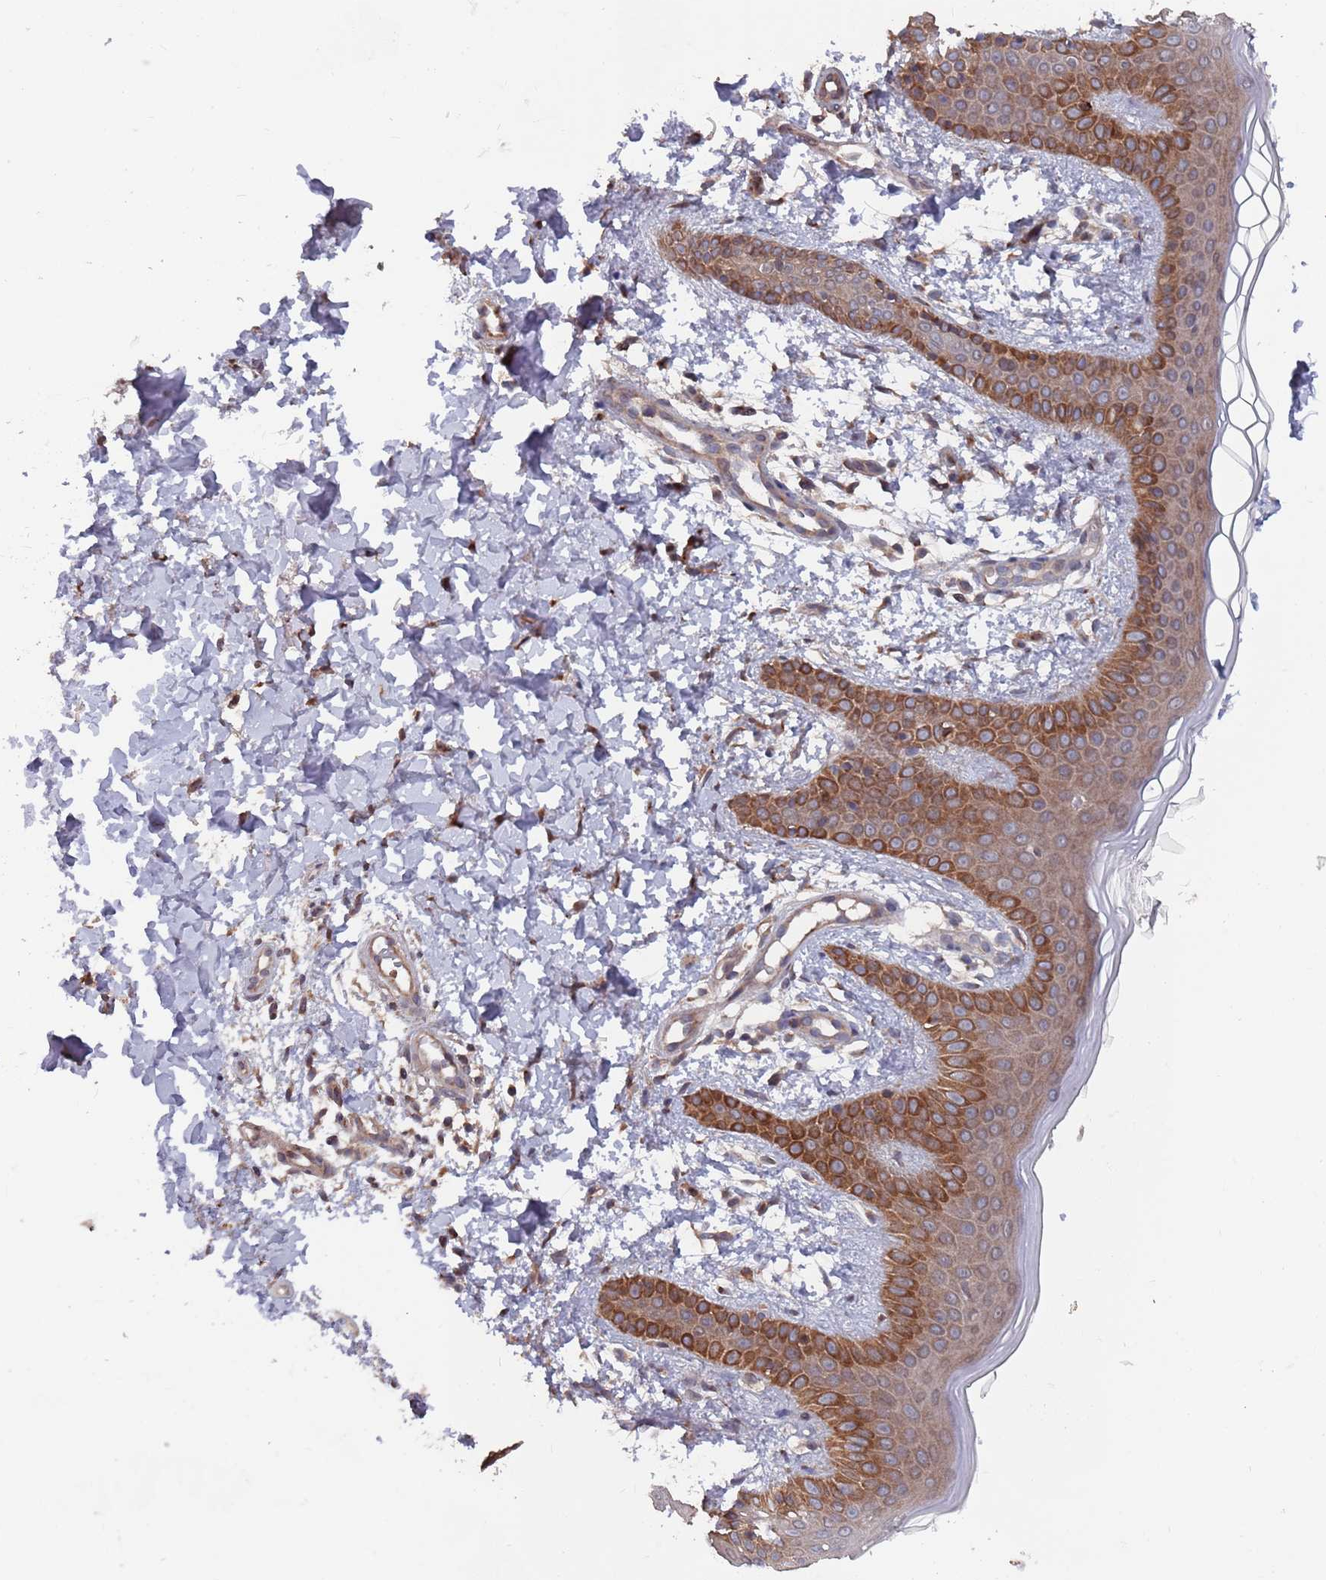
{"staining": {"intensity": "moderate", "quantity": ">75%", "location": "cytoplasmic/membranous"}, "tissue": "skin", "cell_type": "Fibroblasts", "image_type": "normal", "snomed": [{"axis": "morphology", "description": "Normal tissue, NOS"}, {"axis": "topography", "description": "Skin"}], "caption": "The image reveals staining of normal skin, revealing moderate cytoplasmic/membranous protein positivity (brown color) within fibroblasts.", "gene": "UNC45A", "patient": {"sex": "male", "age": 36}}